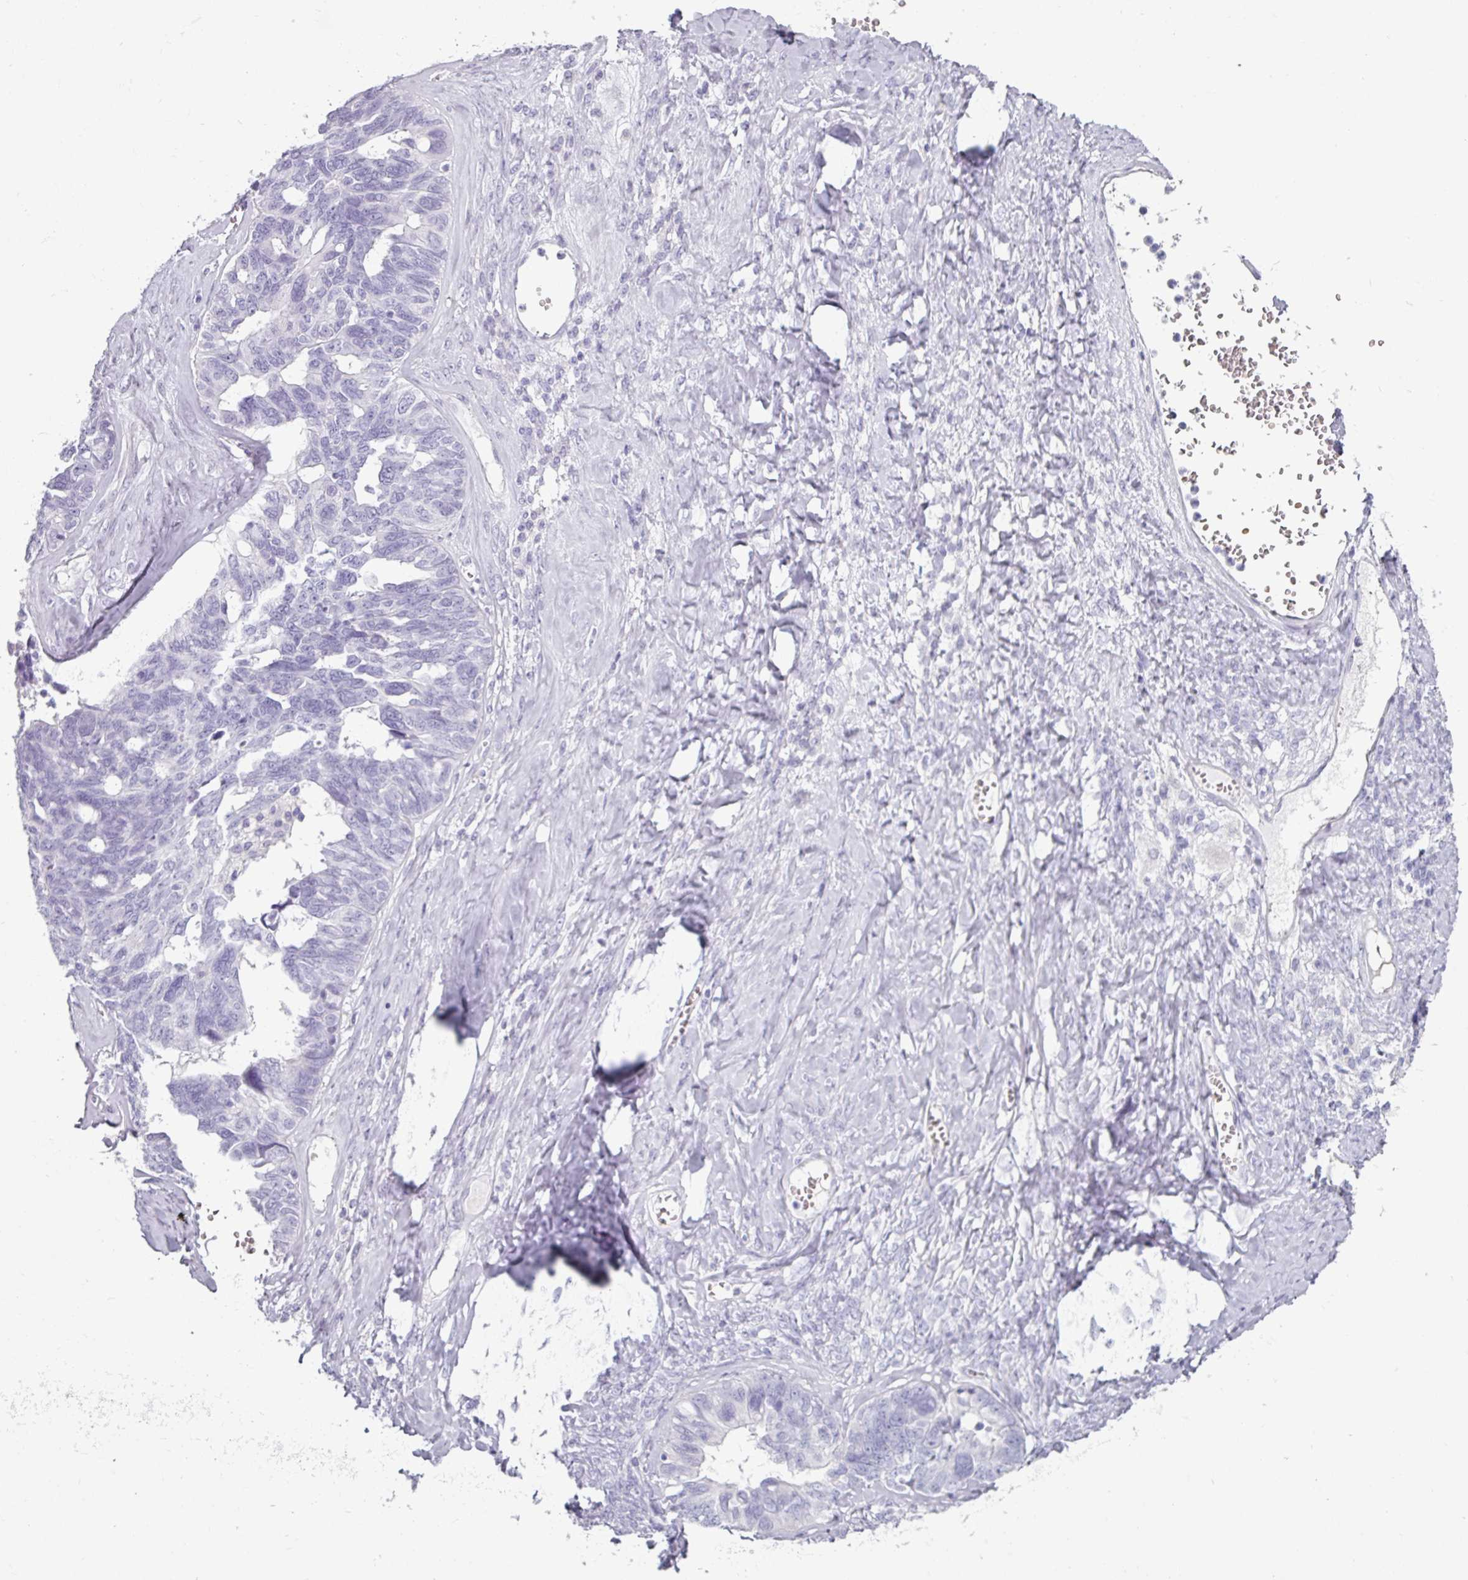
{"staining": {"intensity": "negative", "quantity": "none", "location": "none"}, "tissue": "ovarian cancer", "cell_type": "Tumor cells", "image_type": "cancer", "snomed": [{"axis": "morphology", "description": "Cystadenocarcinoma, serous, NOS"}, {"axis": "topography", "description": "Ovary"}], "caption": "Ovarian serous cystadenocarcinoma stained for a protein using immunohistochemistry demonstrates no expression tumor cells.", "gene": "CLCA1", "patient": {"sex": "female", "age": 79}}